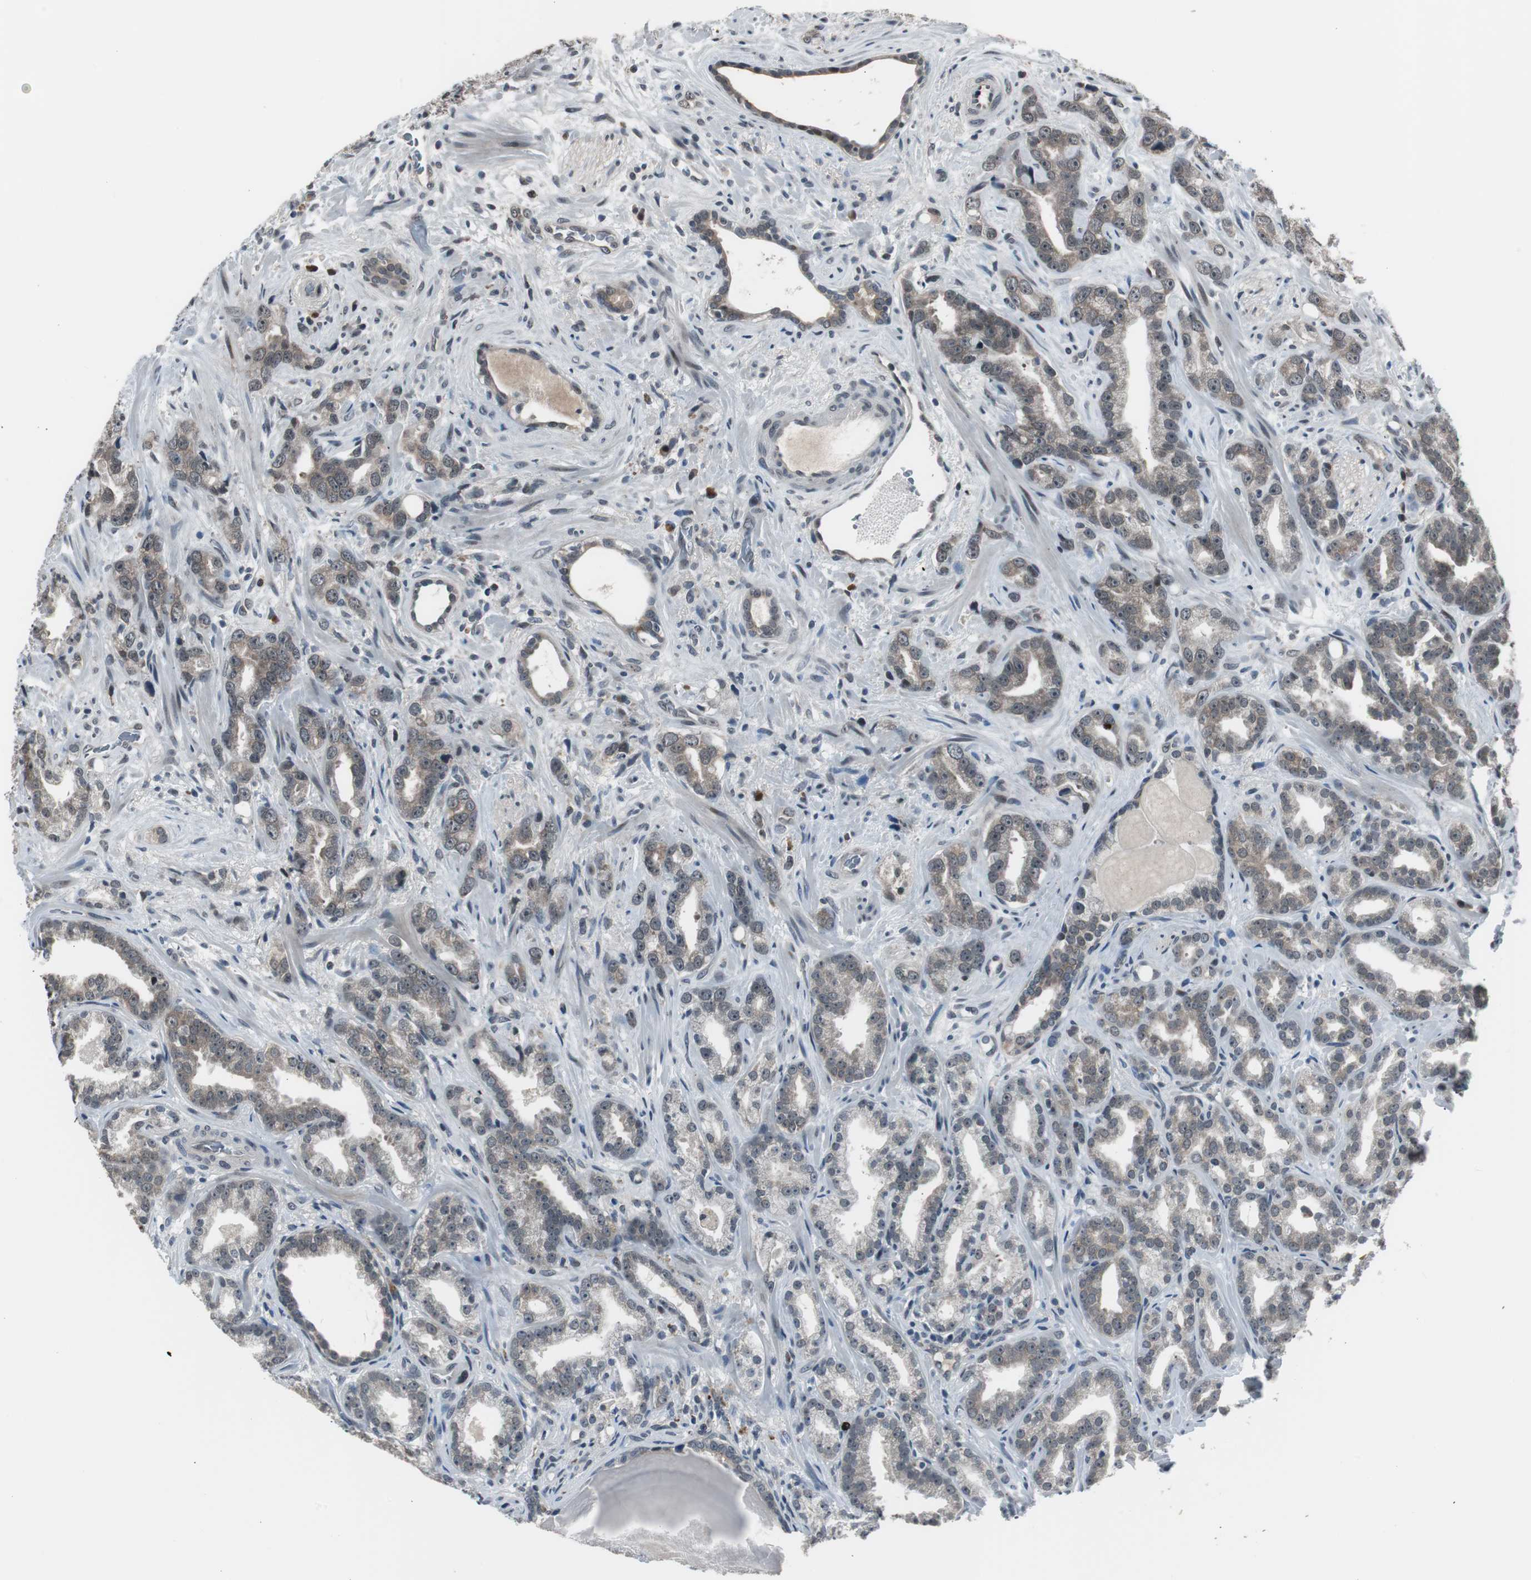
{"staining": {"intensity": "weak", "quantity": "25%-75%", "location": "cytoplasmic/membranous"}, "tissue": "prostate cancer", "cell_type": "Tumor cells", "image_type": "cancer", "snomed": [{"axis": "morphology", "description": "Adenocarcinoma, Low grade"}, {"axis": "topography", "description": "Prostate"}], "caption": "Human prostate cancer stained for a protein (brown) exhibits weak cytoplasmic/membranous positive expression in about 25%-75% of tumor cells.", "gene": "BOLA1", "patient": {"sex": "male", "age": 63}}